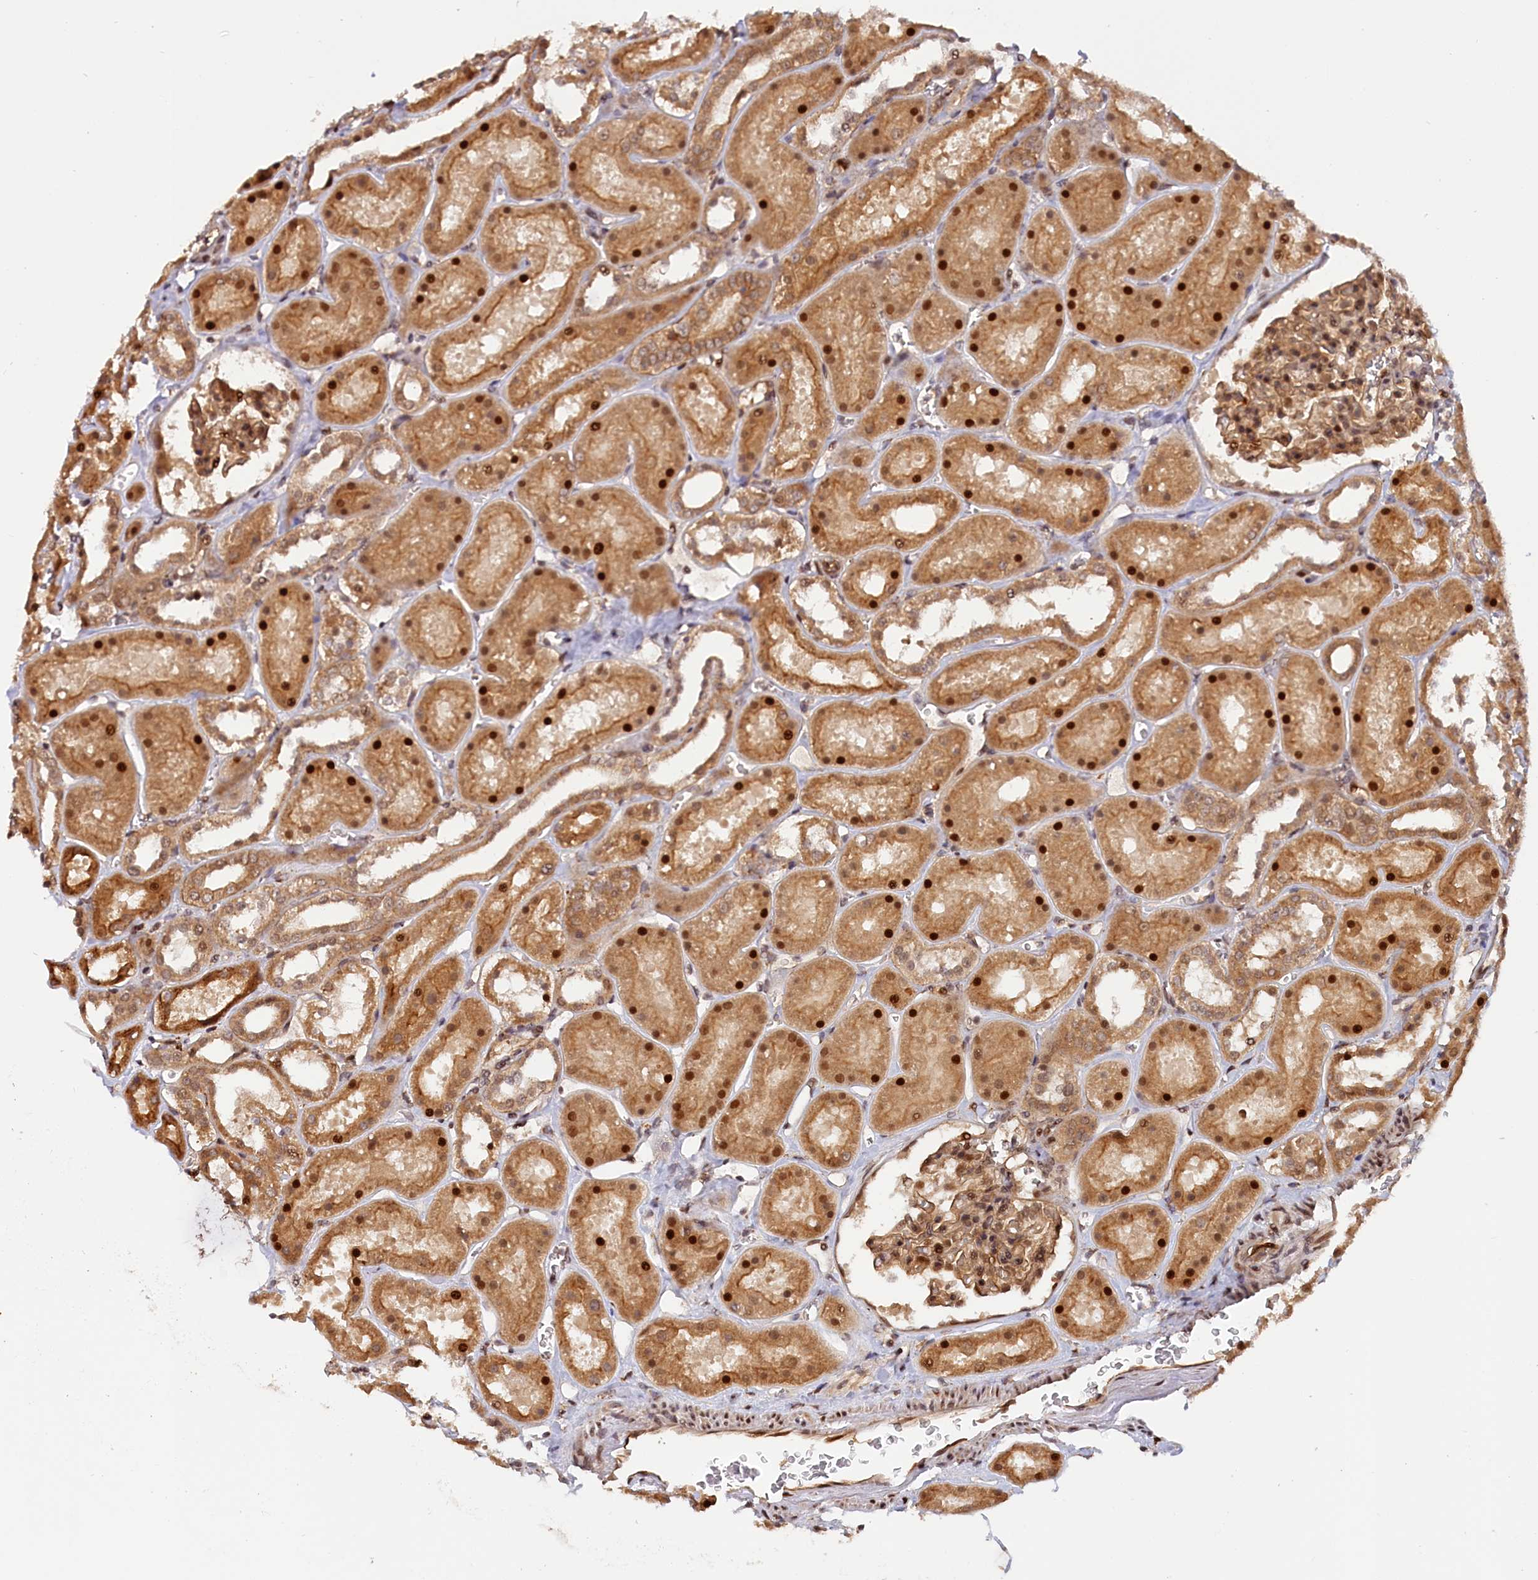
{"staining": {"intensity": "moderate", "quantity": ">75%", "location": "cytoplasmic/membranous,nuclear"}, "tissue": "kidney", "cell_type": "Cells in glomeruli", "image_type": "normal", "snomed": [{"axis": "morphology", "description": "Normal tissue, NOS"}, {"axis": "topography", "description": "Kidney"}], "caption": "A medium amount of moderate cytoplasmic/membranous,nuclear positivity is identified in approximately >75% of cells in glomeruli in unremarkable kidney. (Brightfield microscopy of DAB IHC at high magnification).", "gene": "ANKRD24", "patient": {"sex": "female", "age": 41}}